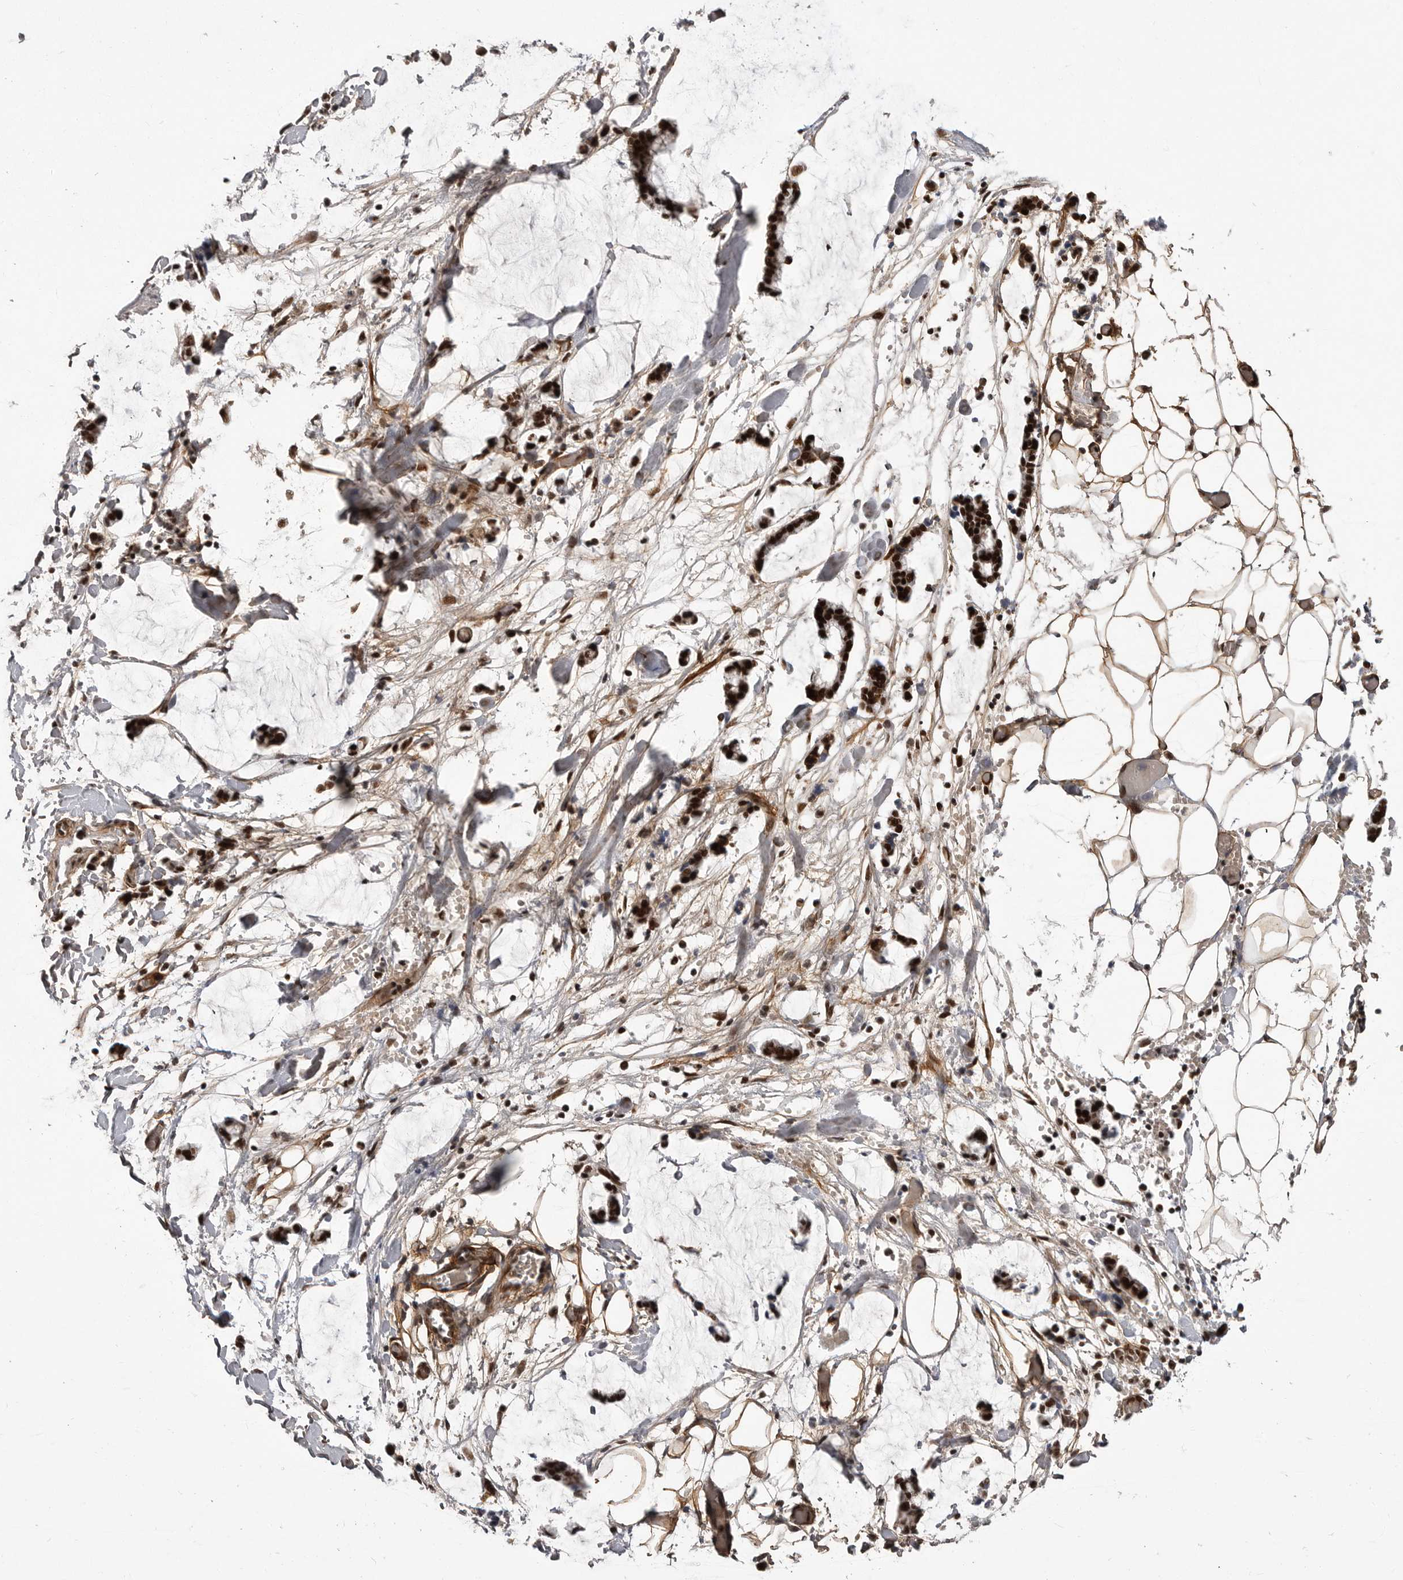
{"staining": {"intensity": "moderate", "quantity": ">75%", "location": "cytoplasmic/membranous,nuclear"}, "tissue": "adipose tissue", "cell_type": "Adipocytes", "image_type": "normal", "snomed": [{"axis": "morphology", "description": "Normal tissue, NOS"}, {"axis": "morphology", "description": "Adenocarcinoma, NOS"}, {"axis": "topography", "description": "Smooth muscle"}, {"axis": "topography", "description": "Colon"}], "caption": "Protein staining reveals moderate cytoplasmic/membranous,nuclear positivity in approximately >75% of adipocytes in unremarkable adipose tissue.", "gene": "PPP1R8", "patient": {"sex": "male", "age": 14}}